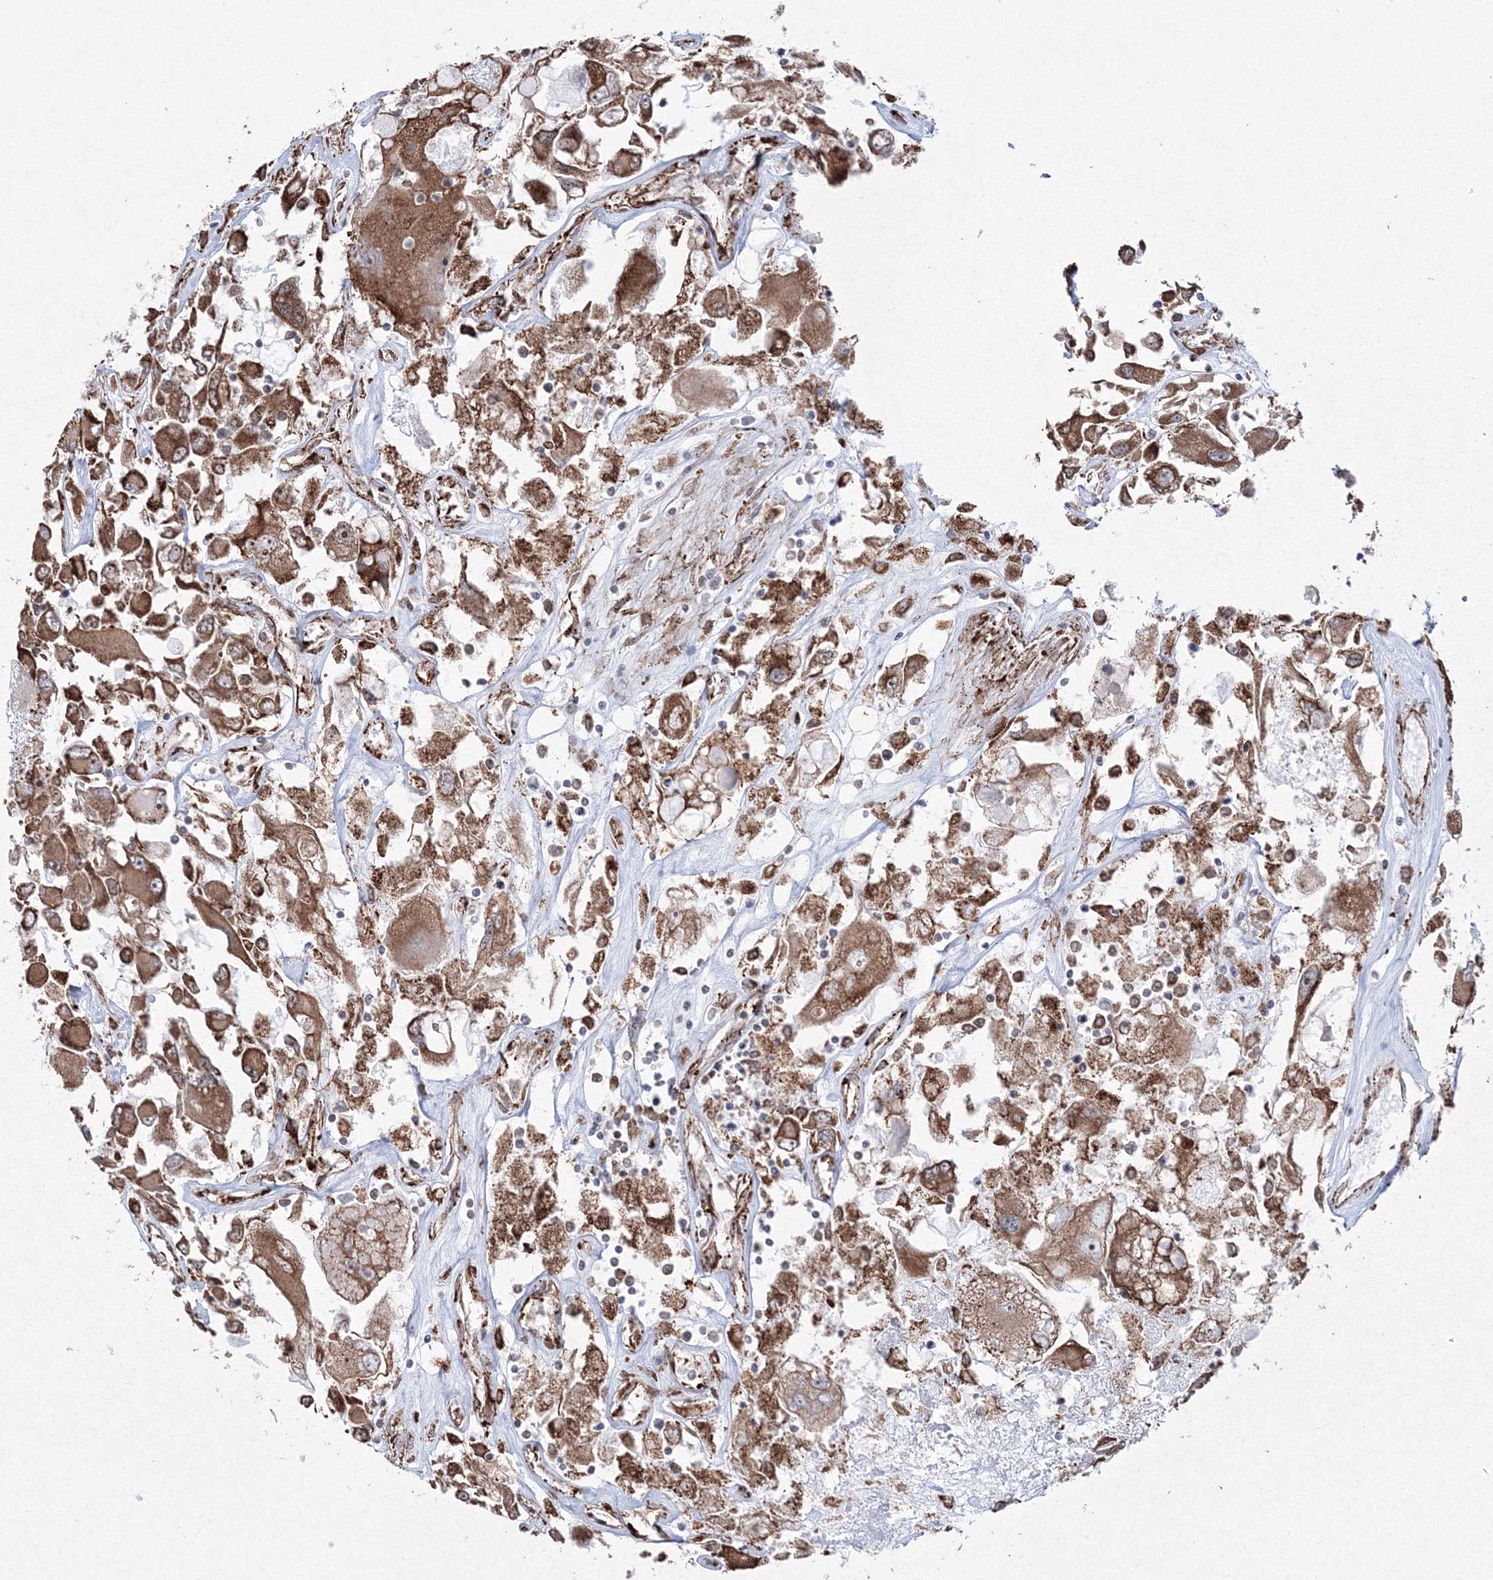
{"staining": {"intensity": "moderate", "quantity": ">75%", "location": "cytoplasmic/membranous"}, "tissue": "renal cancer", "cell_type": "Tumor cells", "image_type": "cancer", "snomed": [{"axis": "morphology", "description": "Adenocarcinoma, NOS"}, {"axis": "topography", "description": "Kidney"}], "caption": "Tumor cells reveal medium levels of moderate cytoplasmic/membranous positivity in about >75% of cells in renal cancer (adenocarcinoma). (Stains: DAB in brown, nuclei in blue, Microscopy: brightfield microscopy at high magnification).", "gene": "EFCAB12", "patient": {"sex": "female", "age": 52}}